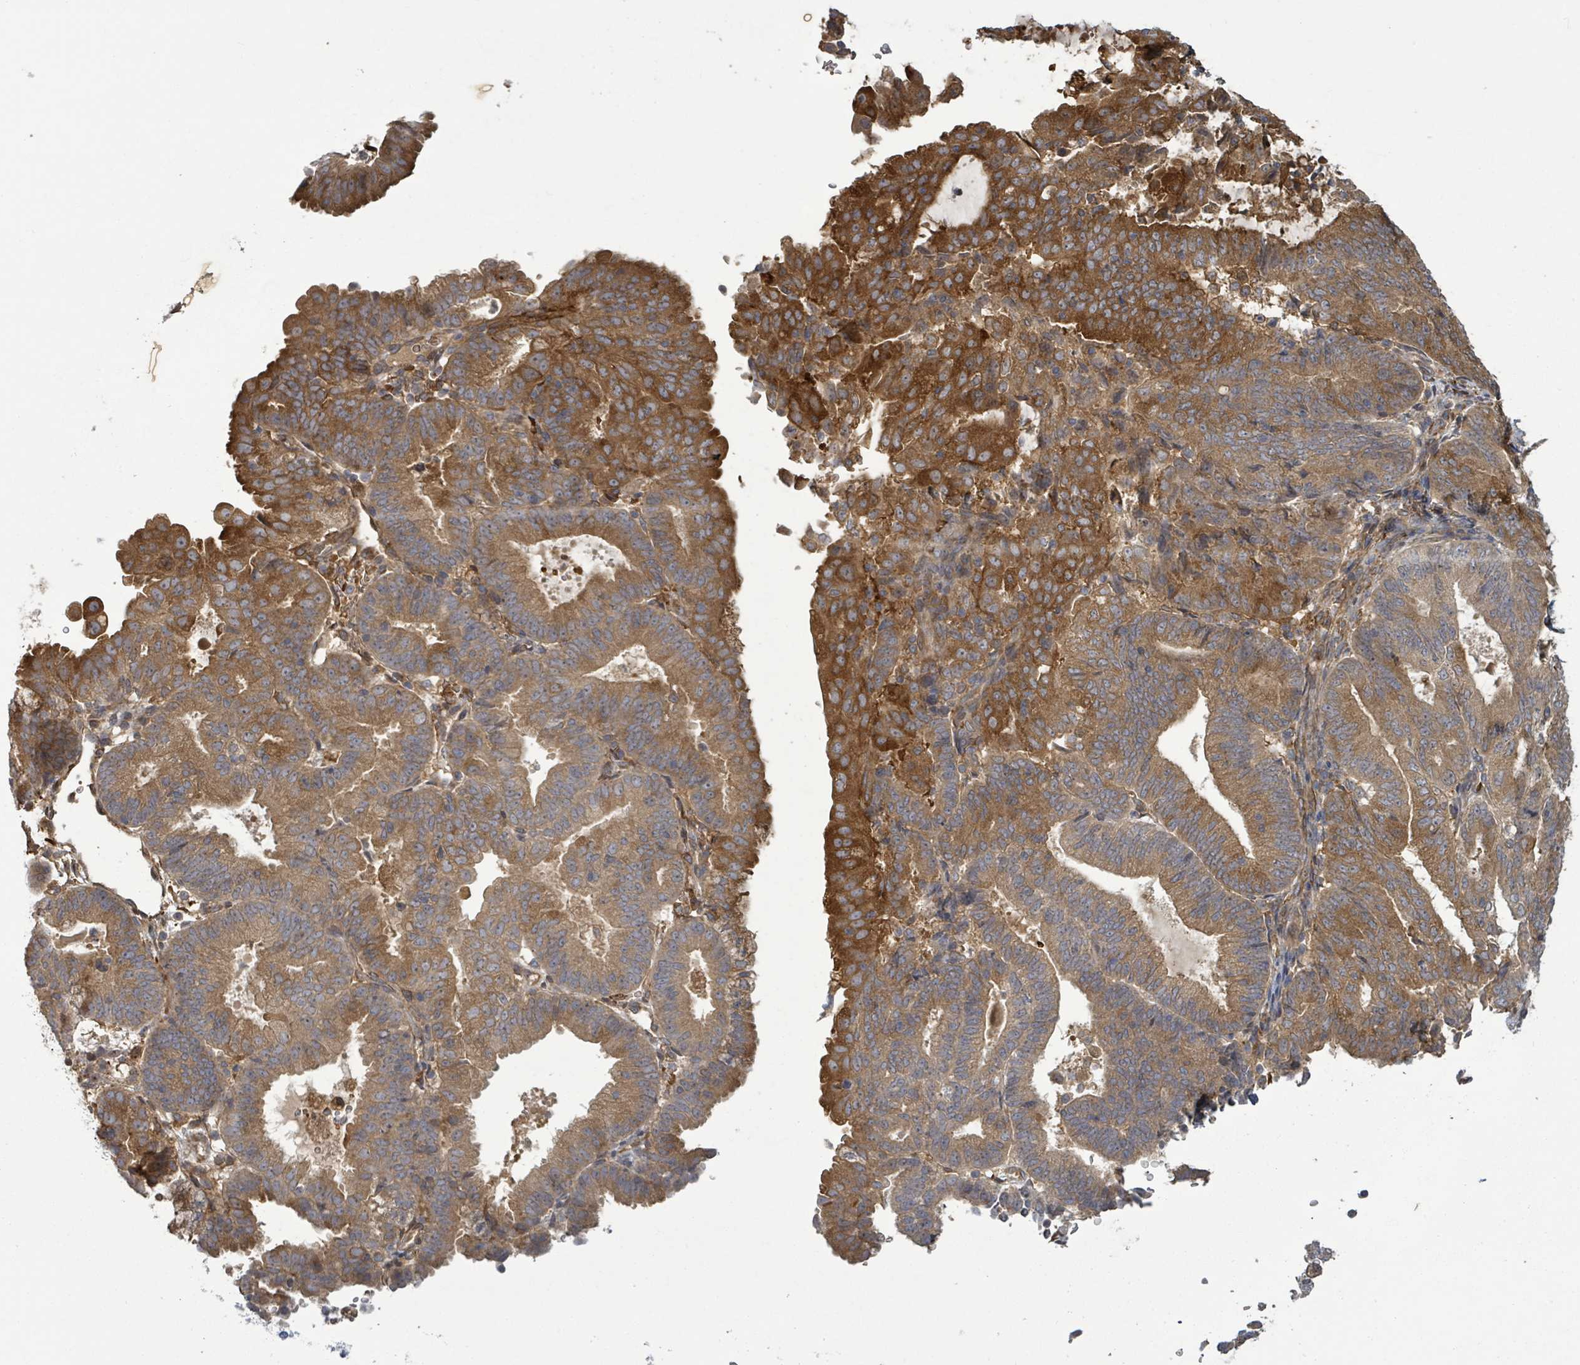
{"staining": {"intensity": "moderate", "quantity": ">75%", "location": "cytoplasmic/membranous"}, "tissue": "endometrial cancer", "cell_type": "Tumor cells", "image_type": "cancer", "snomed": [{"axis": "morphology", "description": "Adenocarcinoma, NOS"}, {"axis": "topography", "description": "Endometrium"}], "caption": "This photomicrograph reveals immunohistochemistry (IHC) staining of endometrial cancer, with medium moderate cytoplasmic/membranous staining in about >75% of tumor cells.", "gene": "MAP3K6", "patient": {"sex": "female", "age": 70}}